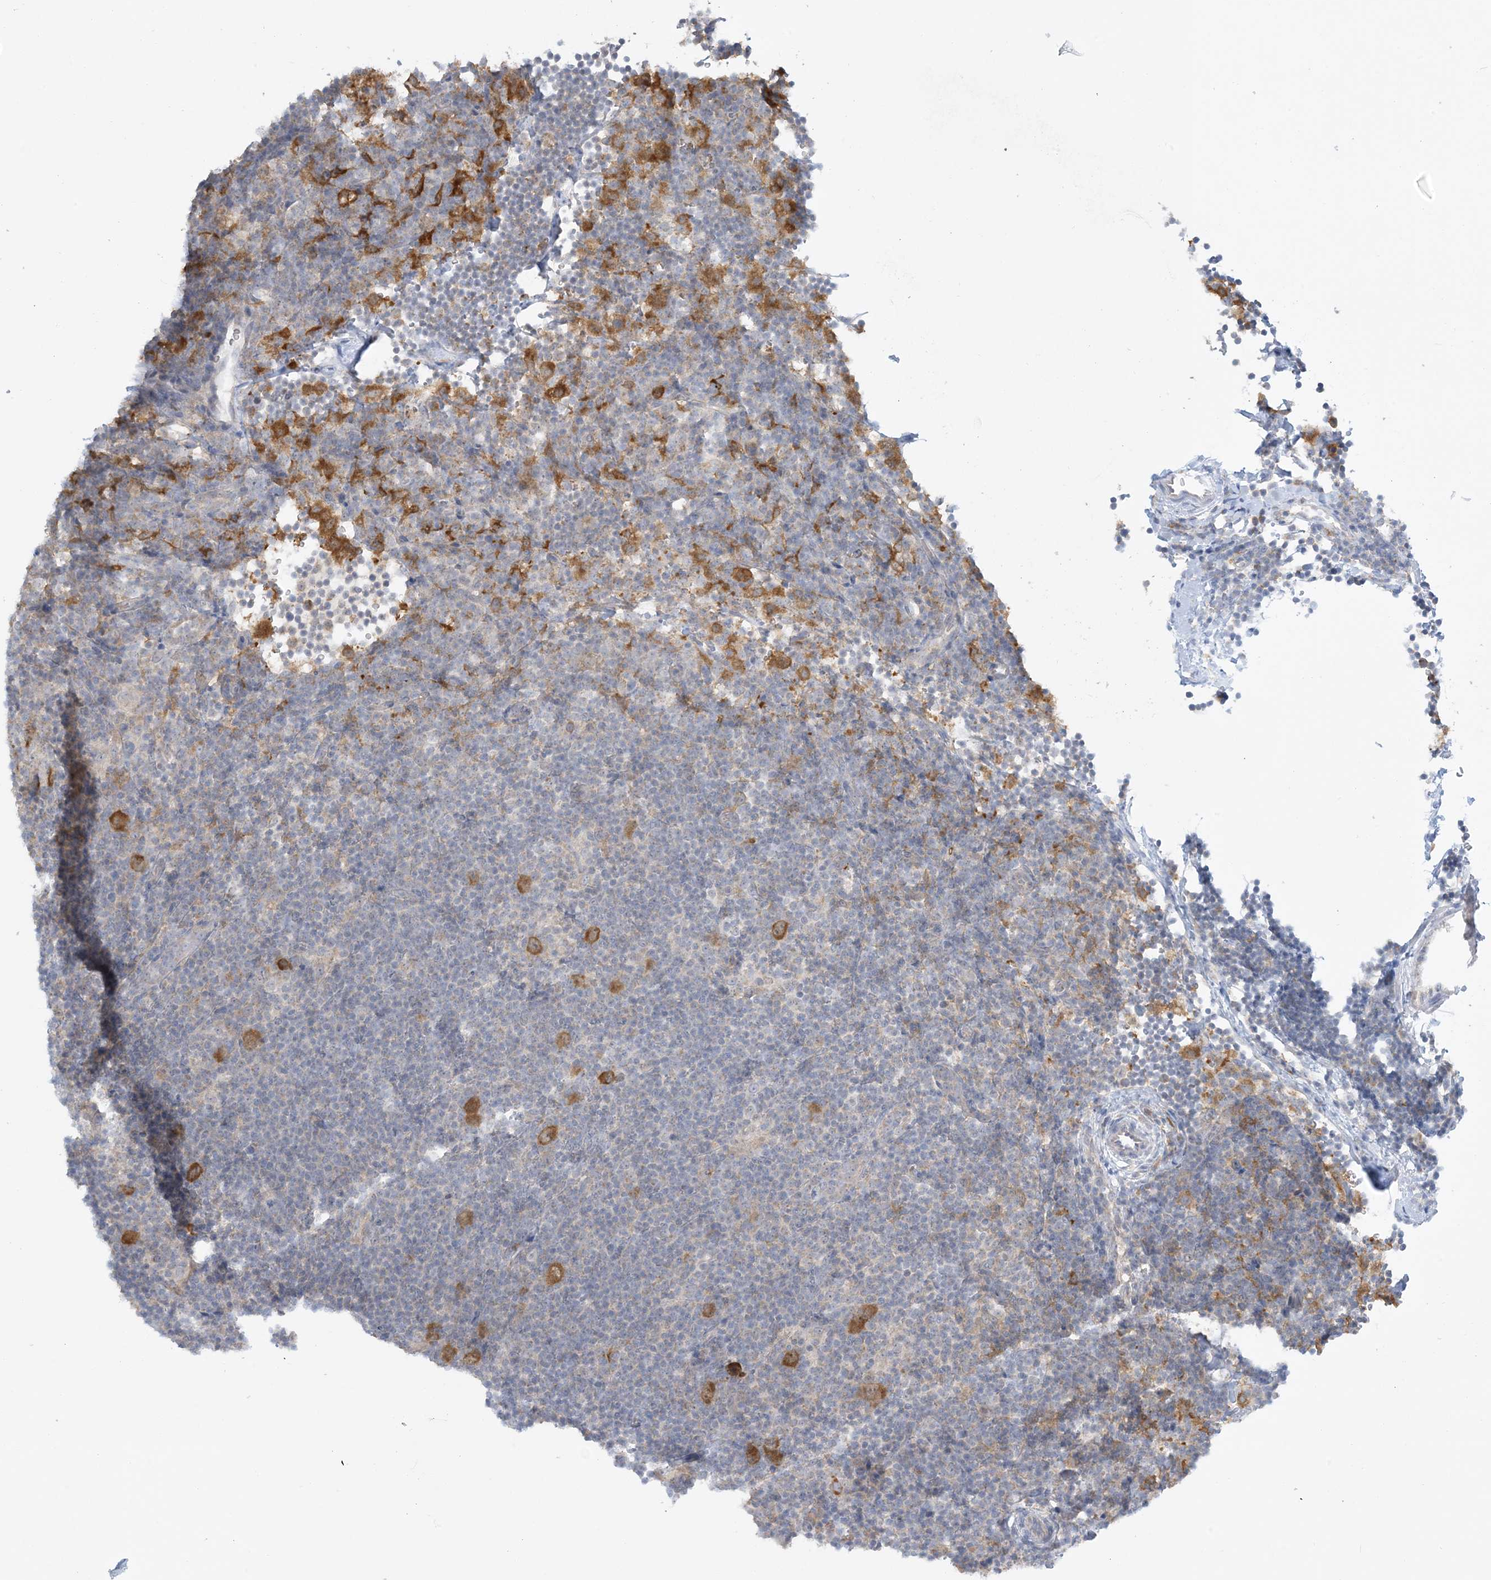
{"staining": {"intensity": "moderate", "quantity": ">75%", "location": "cytoplasmic/membranous"}, "tissue": "lymphoma", "cell_type": "Tumor cells", "image_type": "cancer", "snomed": [{"axis": "morphology", "description": "Hodgkin's disease, NOS"}, {"axis": "topography", "description": "Lymph node"}], "caption": "This histopathology image exhibits Hodgkin's disease stained with immunohistochemistry to label a protein in brown. The cytoplasmic/membranous of tumor cells show moderate positivity for the protein. Nuclei are counter-stained blue.", "gene": "MRPS18A", "patient": {"sex": "female", "age": 57}}